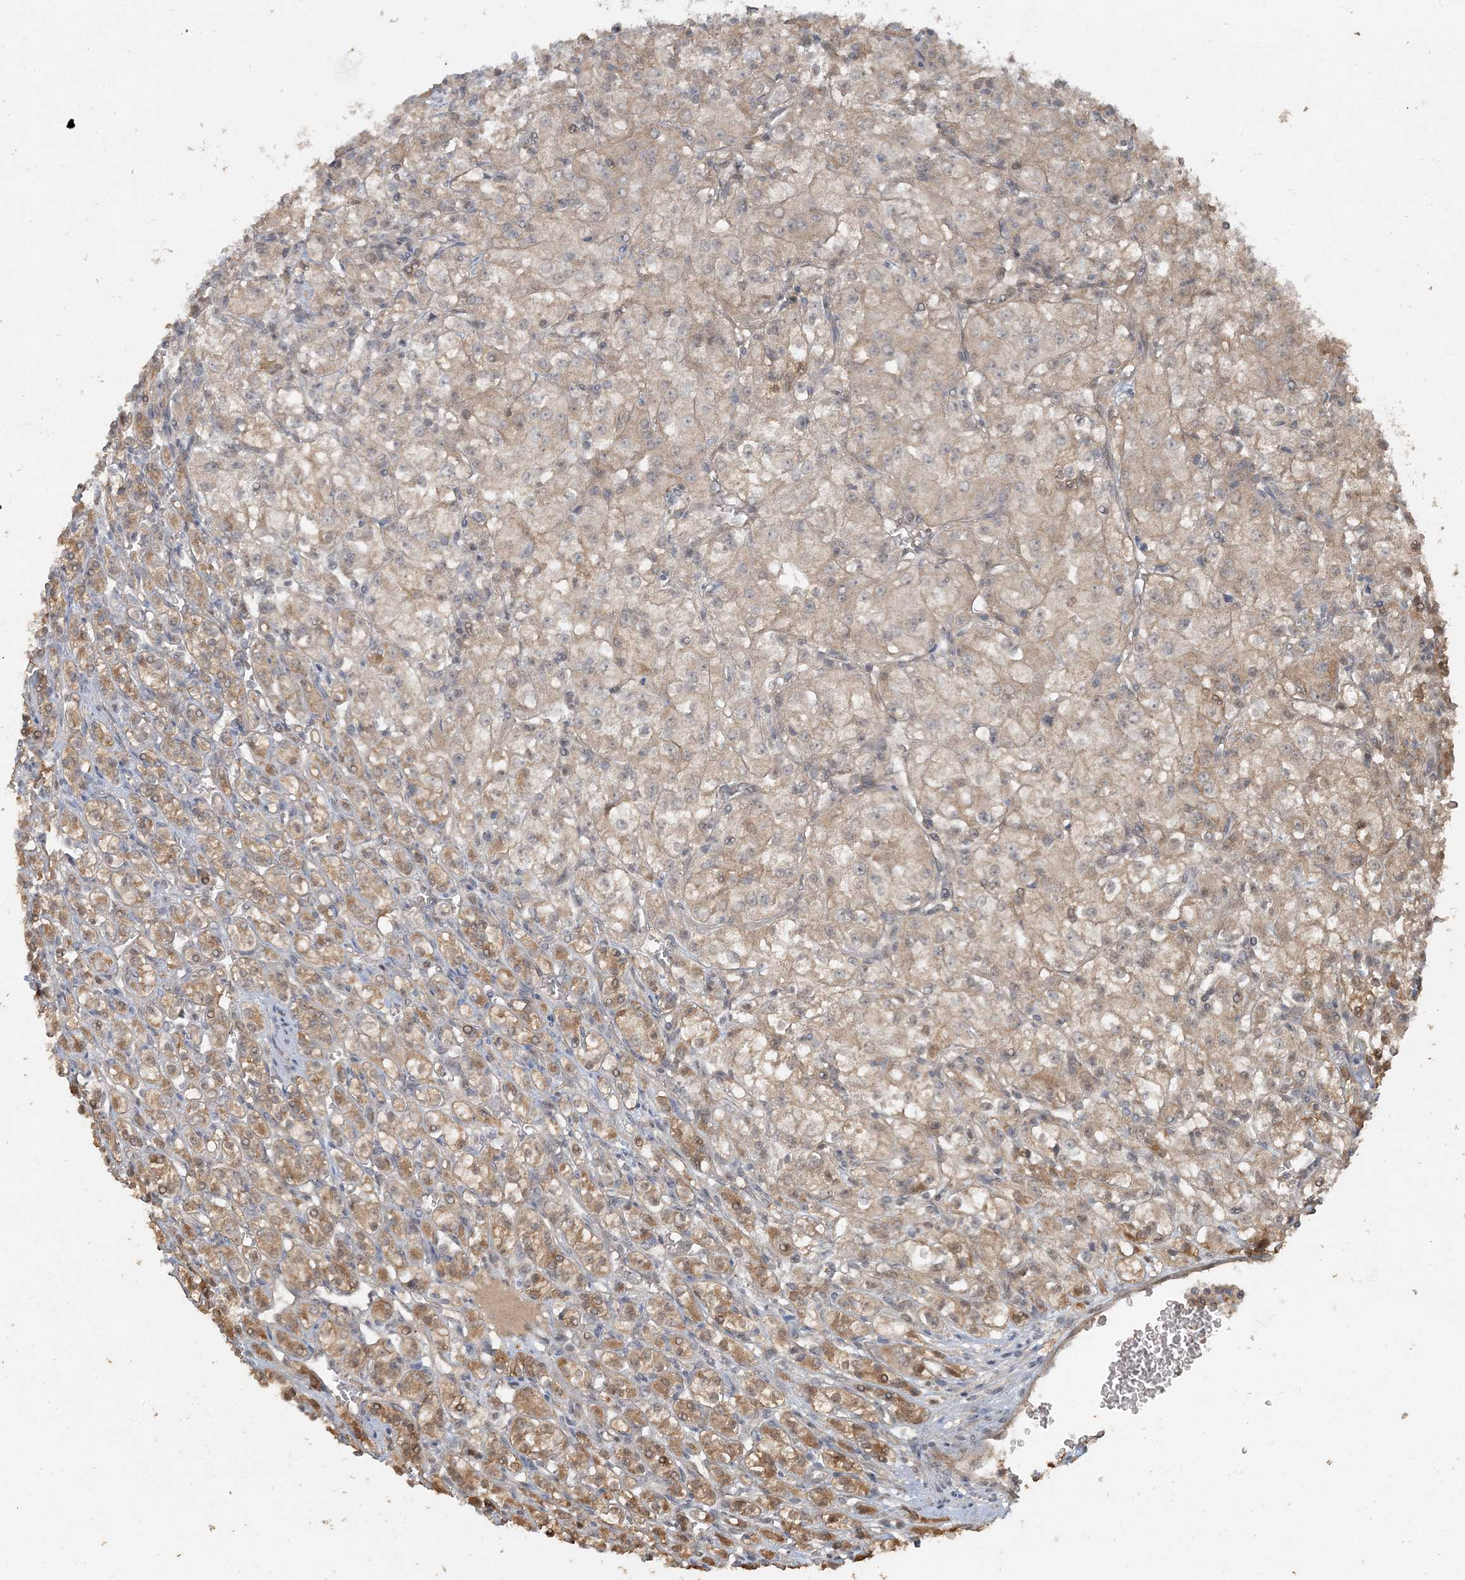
{"staining": {"intensity": "moderate", "quantity": "<25%", "location": "cytoplasmic/membranous"}, "tissue": "renal cancer", "cell_type": "Tumor cells", "image_type": "cancer", "snomed": [{"axis": "morphology", "description": "Adenocarcinoma, NOS"}, {"axis": "topography", "description": "Kidney"}], "caption": "Protein staining reveals moderate cytoplasmic/membranous positivity in about <25% of tumor cells in renal adenocarcinoma.", "gene": "AK9", "patient": {"sex": "male", "age": 77}}